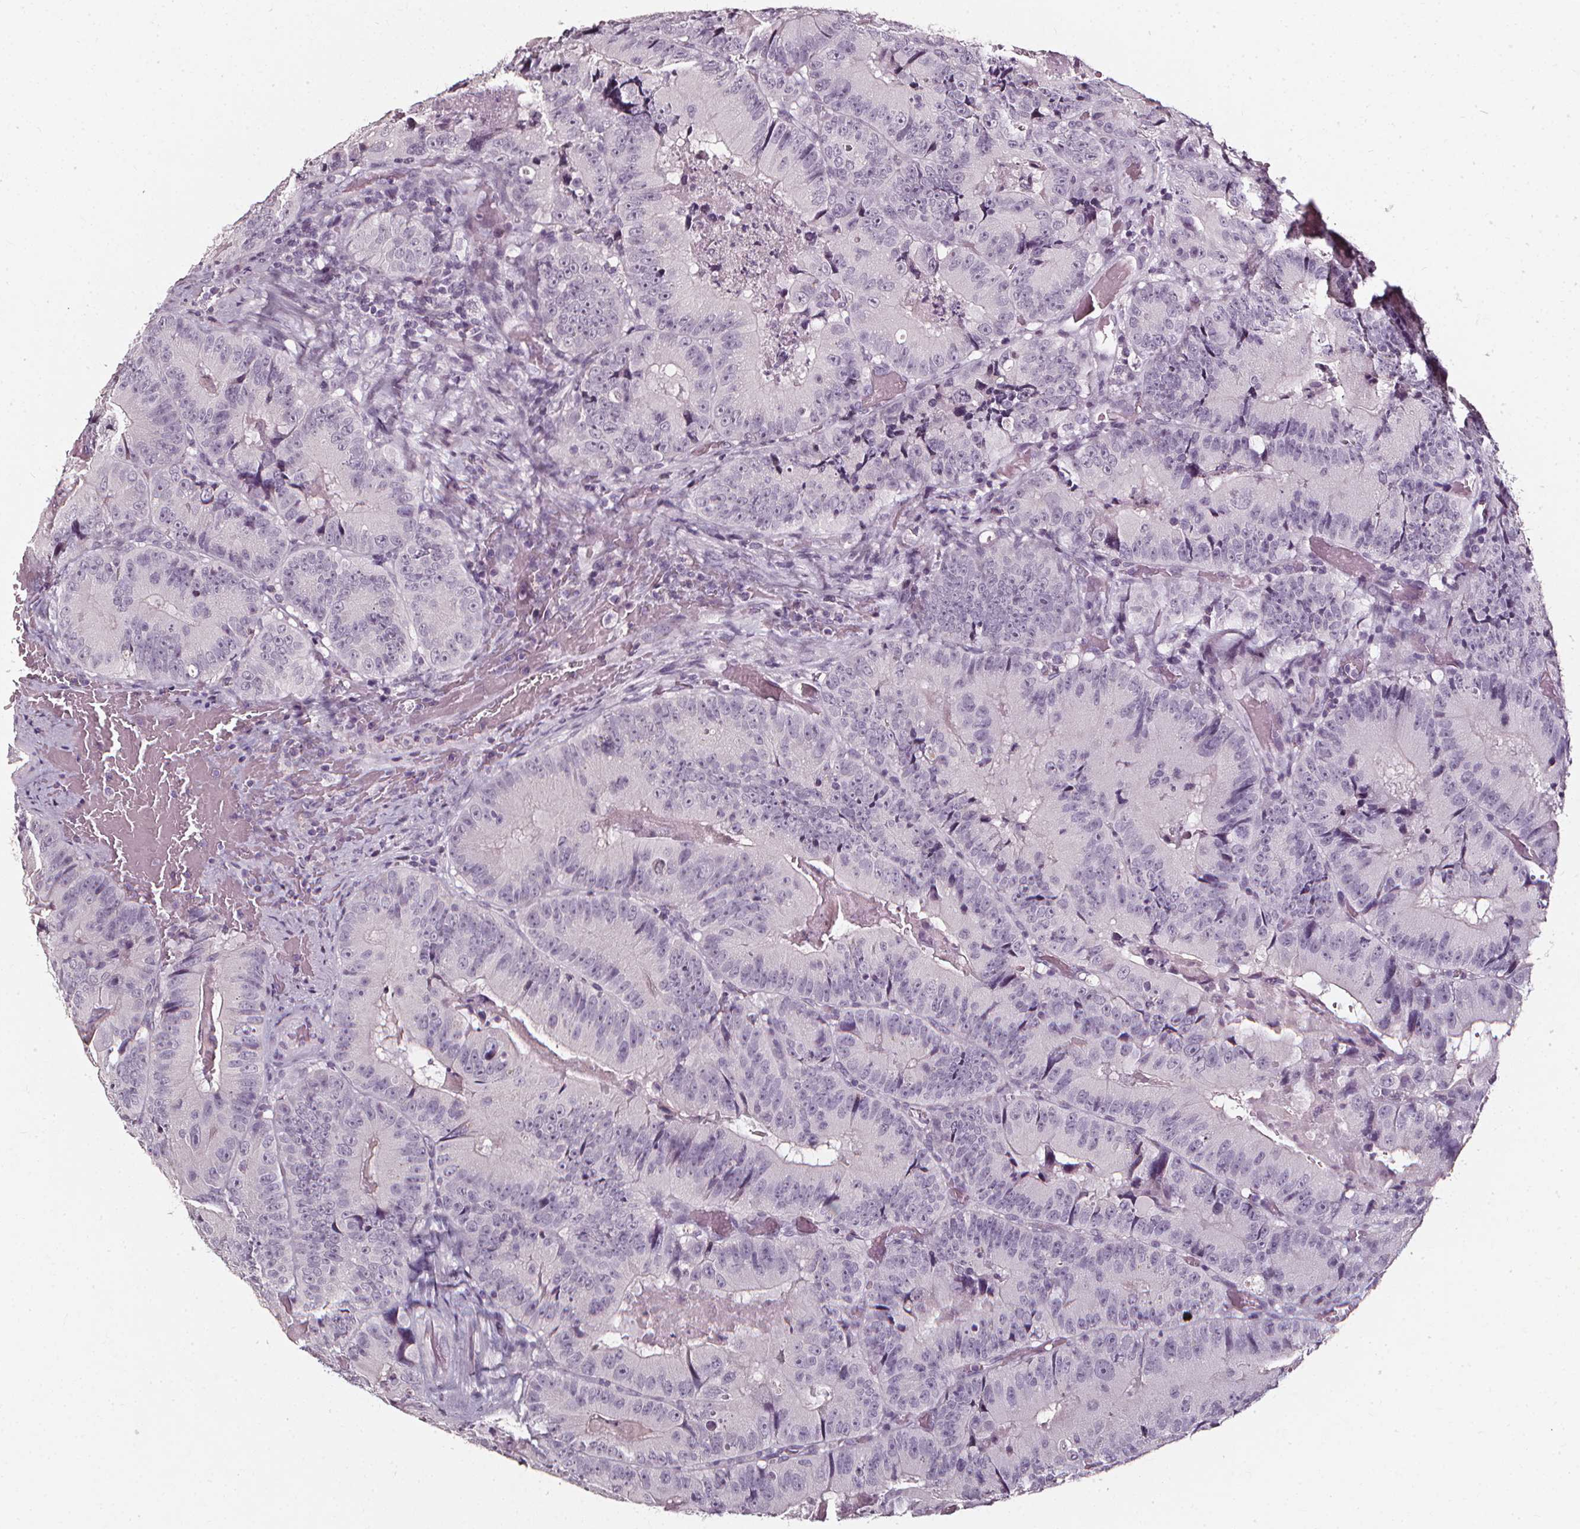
{"staining": {"intensity": "negative", "quantity": "none", "location": "none"}, "tissue": "colorectal cancer", "cell_type": "Tumor cells", "image_type": "cancer", "snomed": [{"axis": "morphology", "description": "Adenocarcinoma, NOS"}, {"axis": "topography", "description": "Colon"}], "caption": "High magnification brightfield microscopy of colorectal cancer stained with DAB (brown) and counterstained with hematoxylin (blue): tumor cells show no significant expression.", "gene": "DEFA5", "patient": {"sex": "female", "age": 86}}